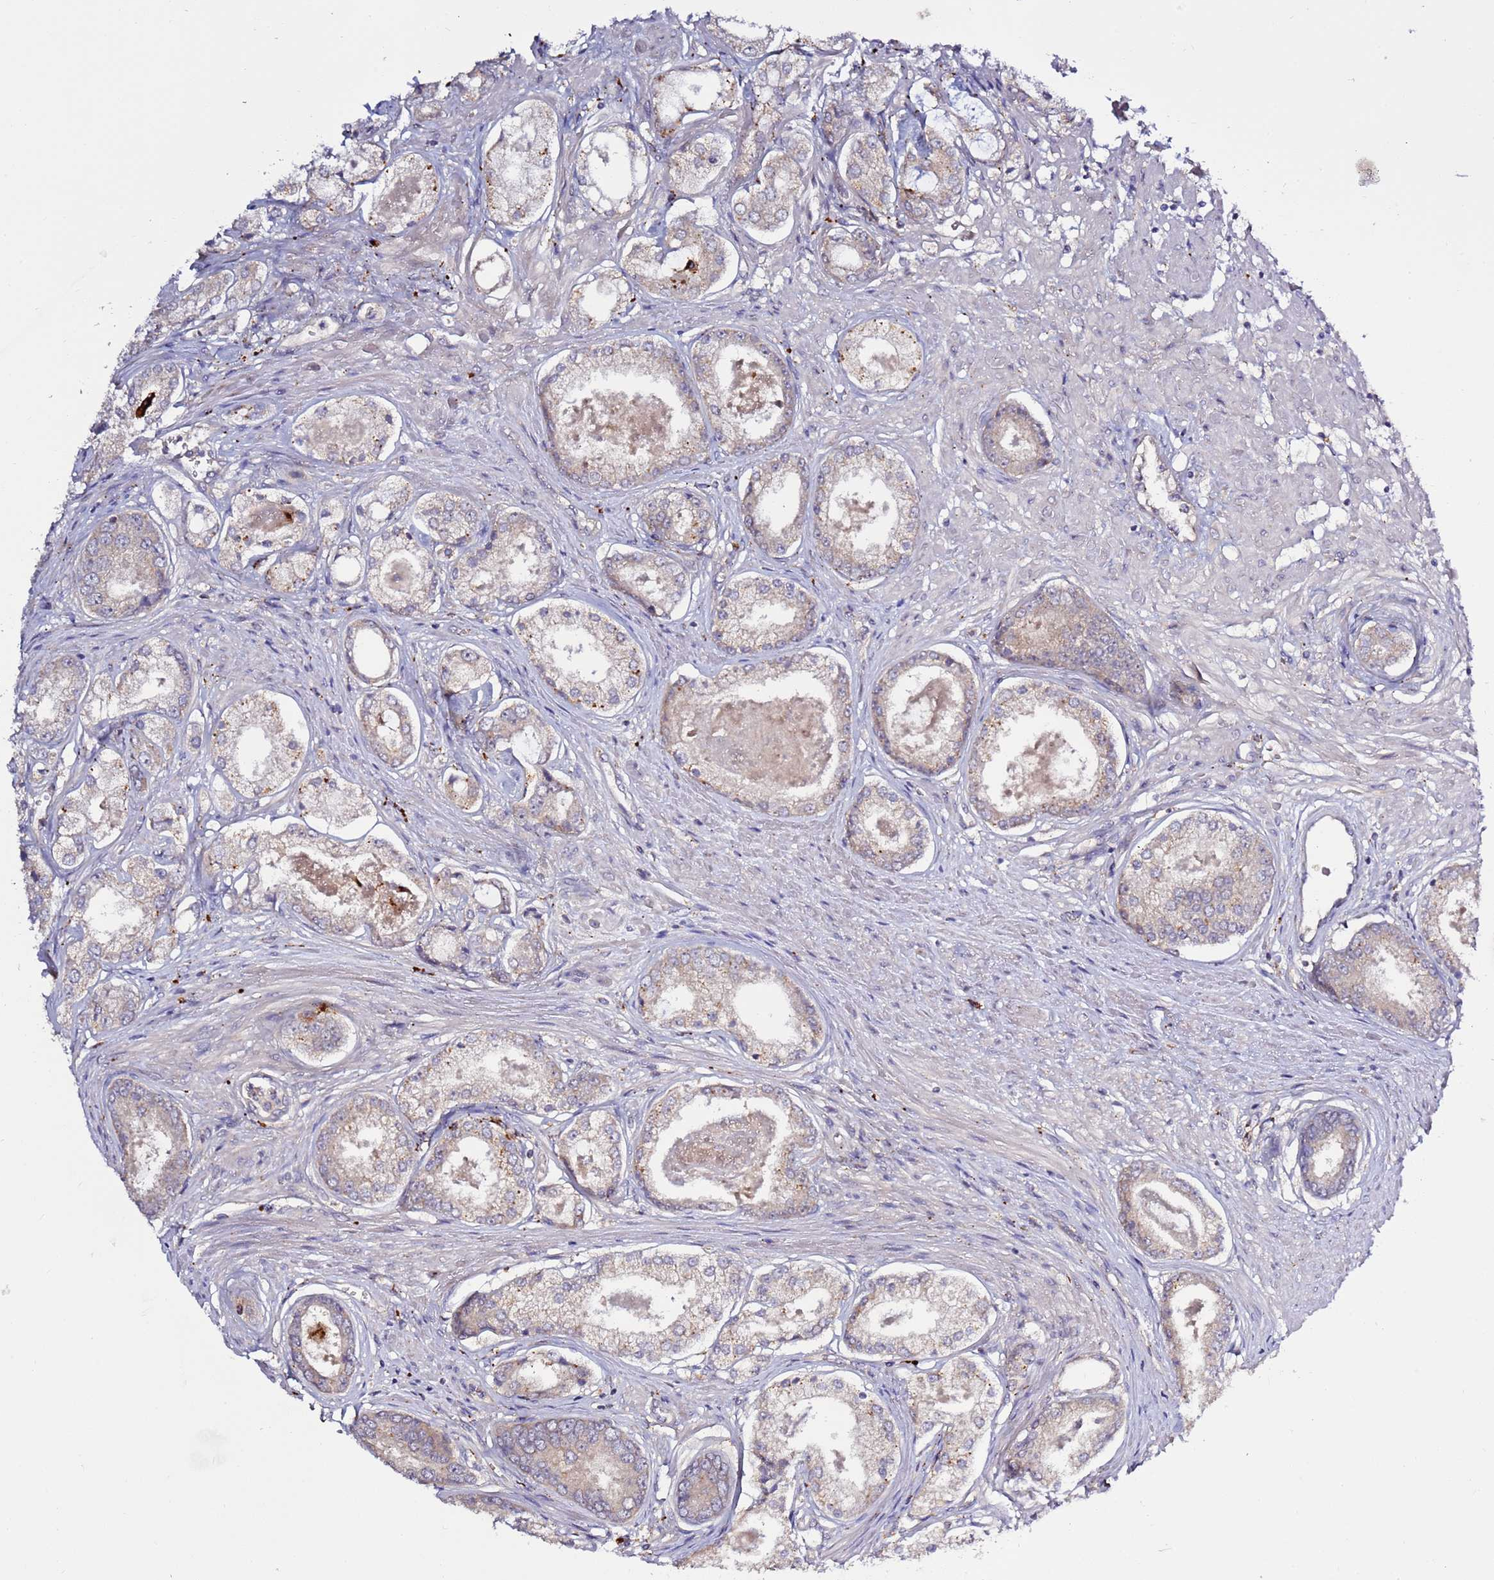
{"staining": {"intensity": "weak", "quantity": "25%-75%", "location": "cytoplasmic/membranous"}, "tissue": "prostate cancer", "cell_type": "Tumor cells", "image_type": "cancer", "snomed": [{"axis": "morphology", "description": "Adenocarcinoma, Low grade"}, {"axis": "topography", "description": "Prostate"}], "caption": "IHC (DAB (3,3'-diaminobenzidine)) staining of low-grade adenocarcinoma (prostate) exhibits weak cytoplasmic/membranous protein staining in approximately 25%-75% of tumor cells.", "gene": "VPS36", "patient": {"sex": "male", "age": 68}}